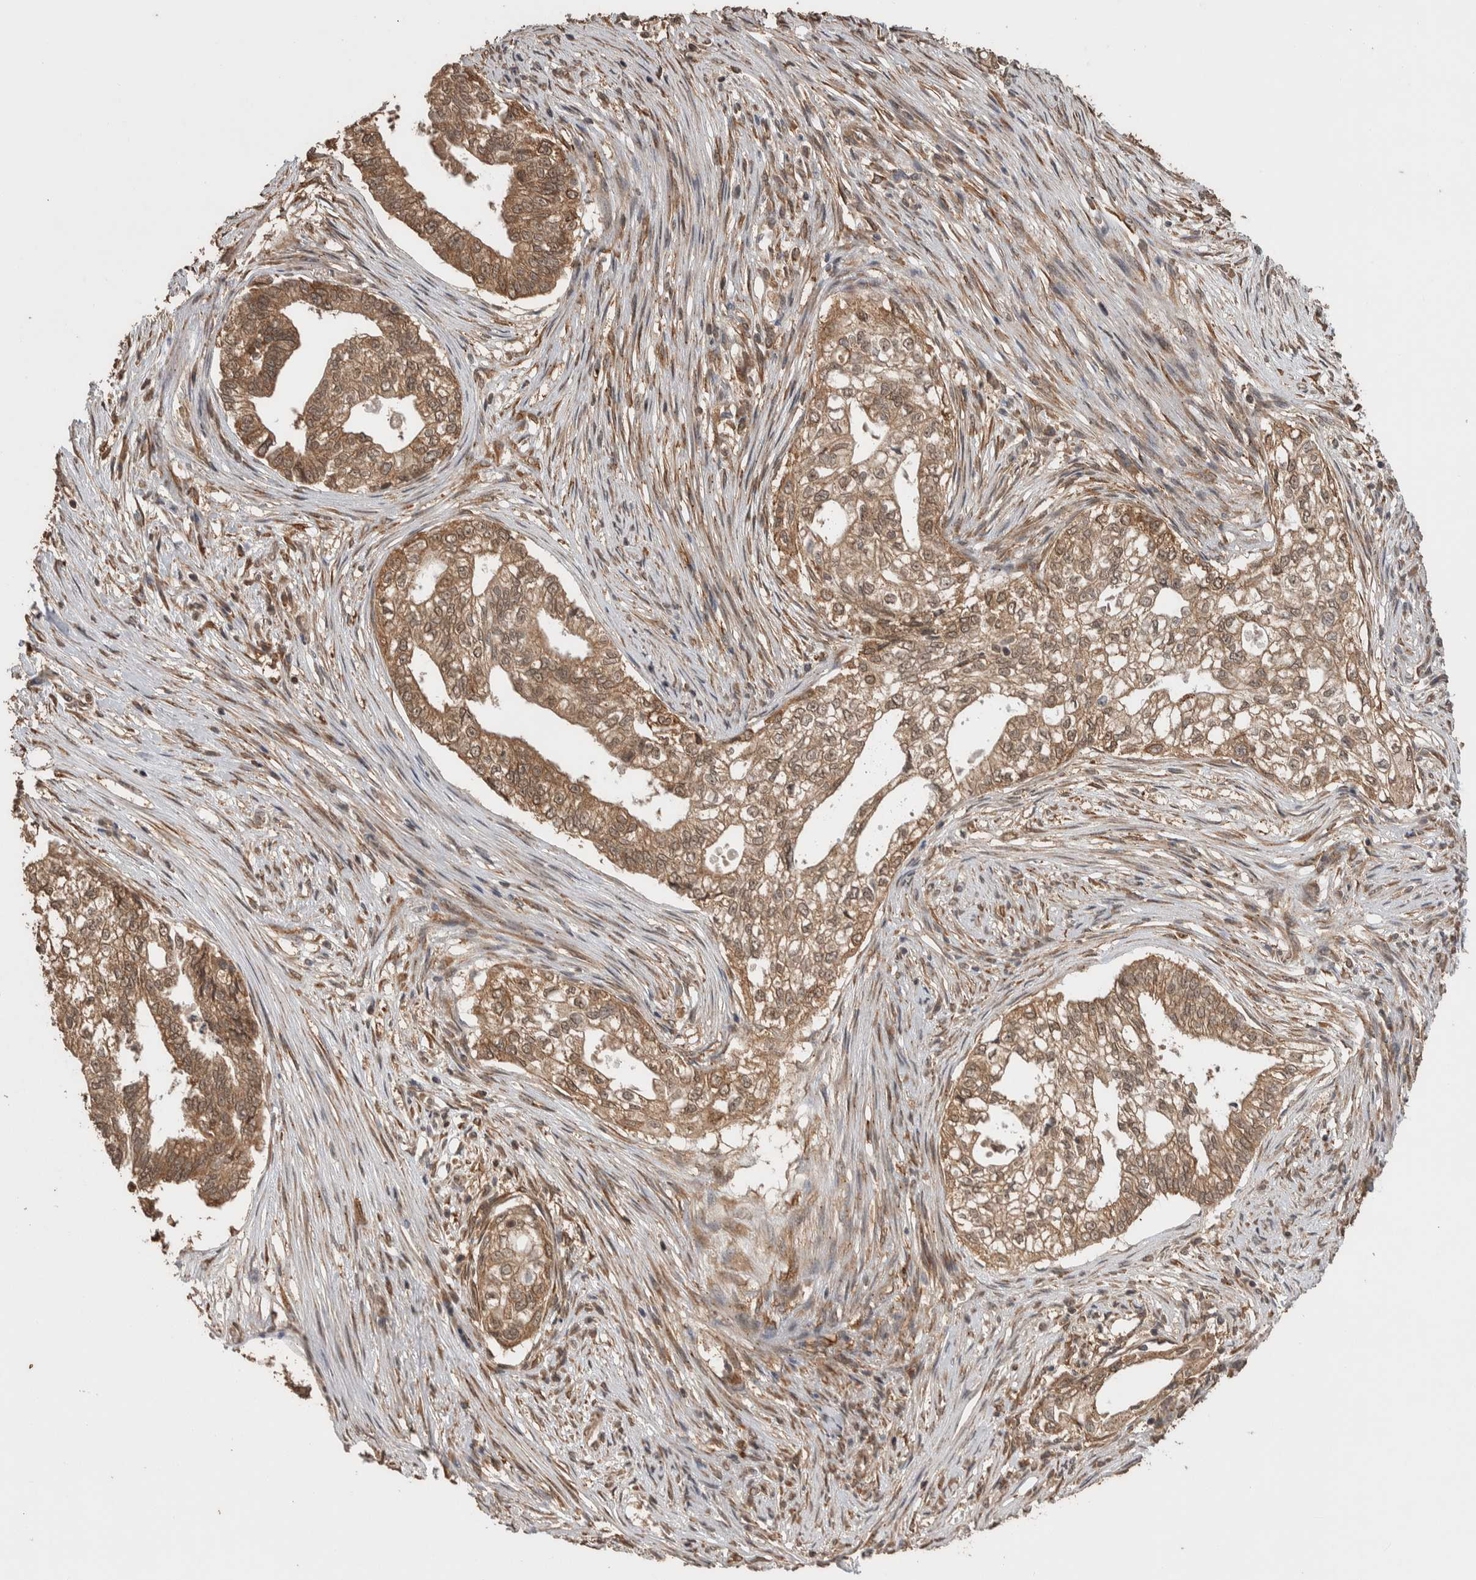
{"staining": {"intensity": "moderate", "quantity": ">75%", "location": "cytoplasmic/membranous,nuclear"}, "tissue": "pancreatic cancer", "cell_type": "Tumor cells", "image_type": "cancer", "snomed": [{"axis": "morphology", "description": "Adenocarcinoma, NOS"}, {"axis": "topography", "description": "Pancreas"}], "caption": "Pancreatic cancer (adenocarcinoma) stained with DAB immunohistochemistry (IHC) demonstrates medium levels of moderate cytoplasmic/membranous and nuclear expression in about >75% of tumor cells.", "gene": "DVL2", "patient": {"sex": "male", "age": 72}}